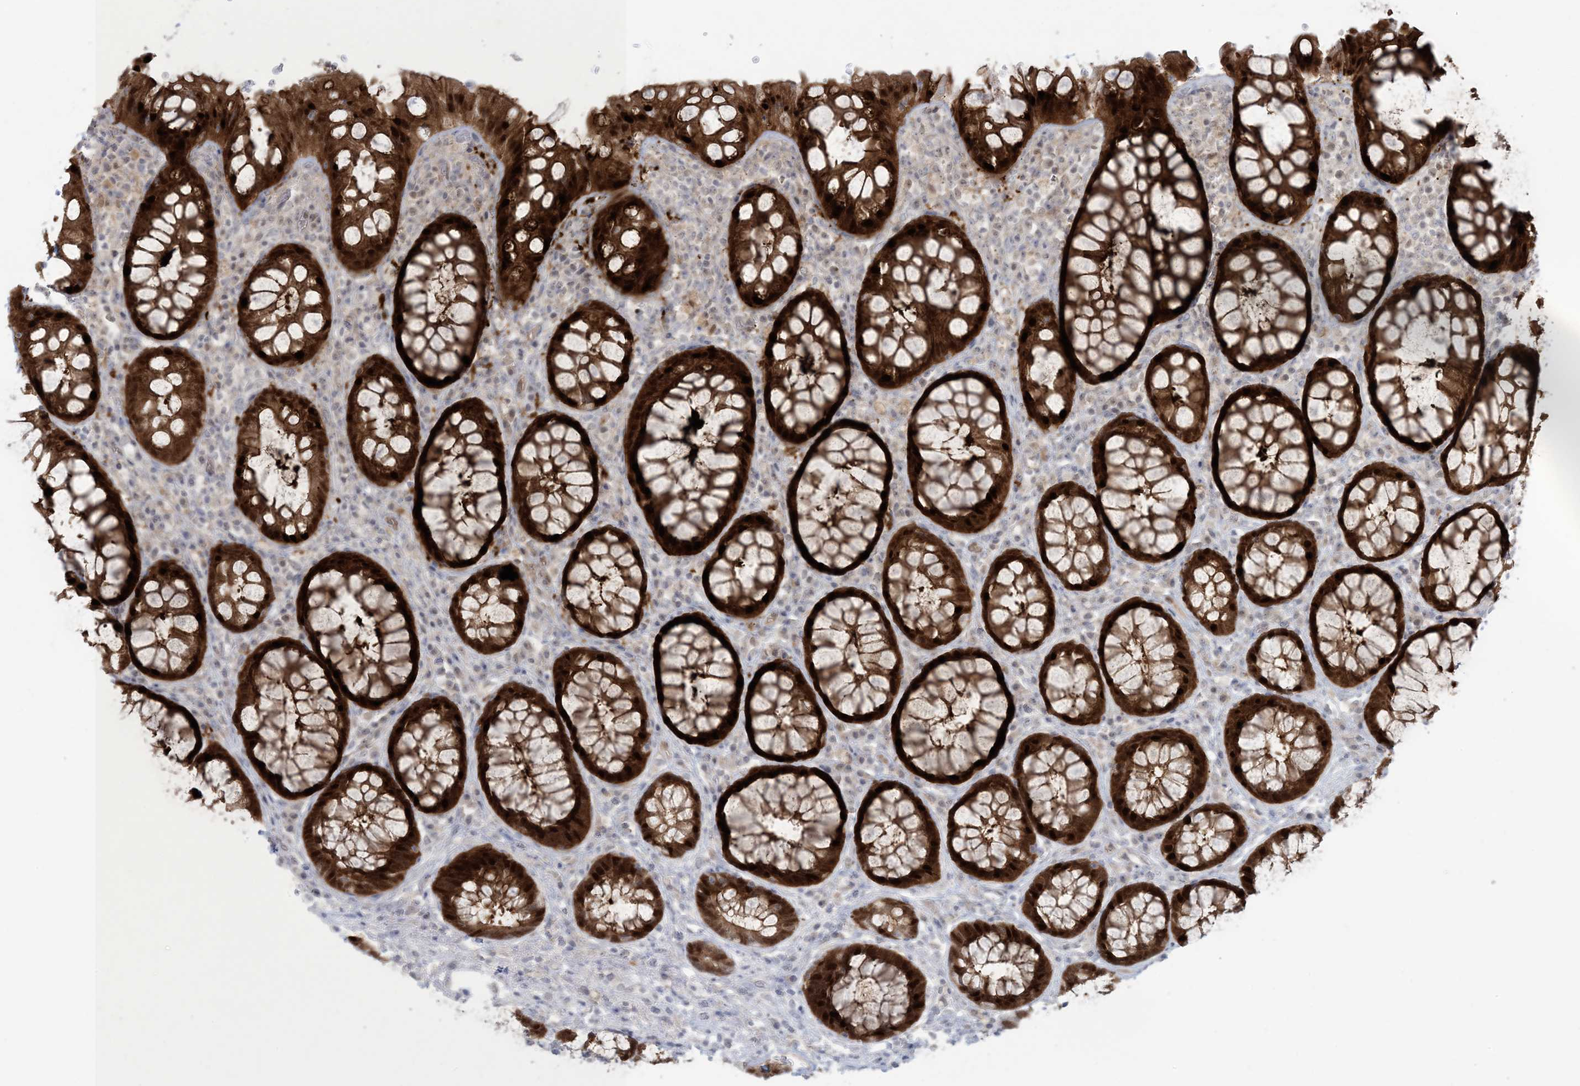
{"staining": {"intensity": "strong", "quantity": ">75%", "location": "cytoplasmic/membranous,nuclear"}, "tissue": "rectum", "cell_type": "Glandular cells", "image_type": "normal", "snomed": [{"axis": "morphology", "description": "Normal tissue, NOS"}, {"axis": "topography", "description": "Rectum"}], "caption": "A brown stain shows strong cytoplasmic/membranous,nuclear staining of a protein in glandular cells of normal human rectum.", "gene": "NRBP2", "patient": {"sex": "male", "age": 64}}